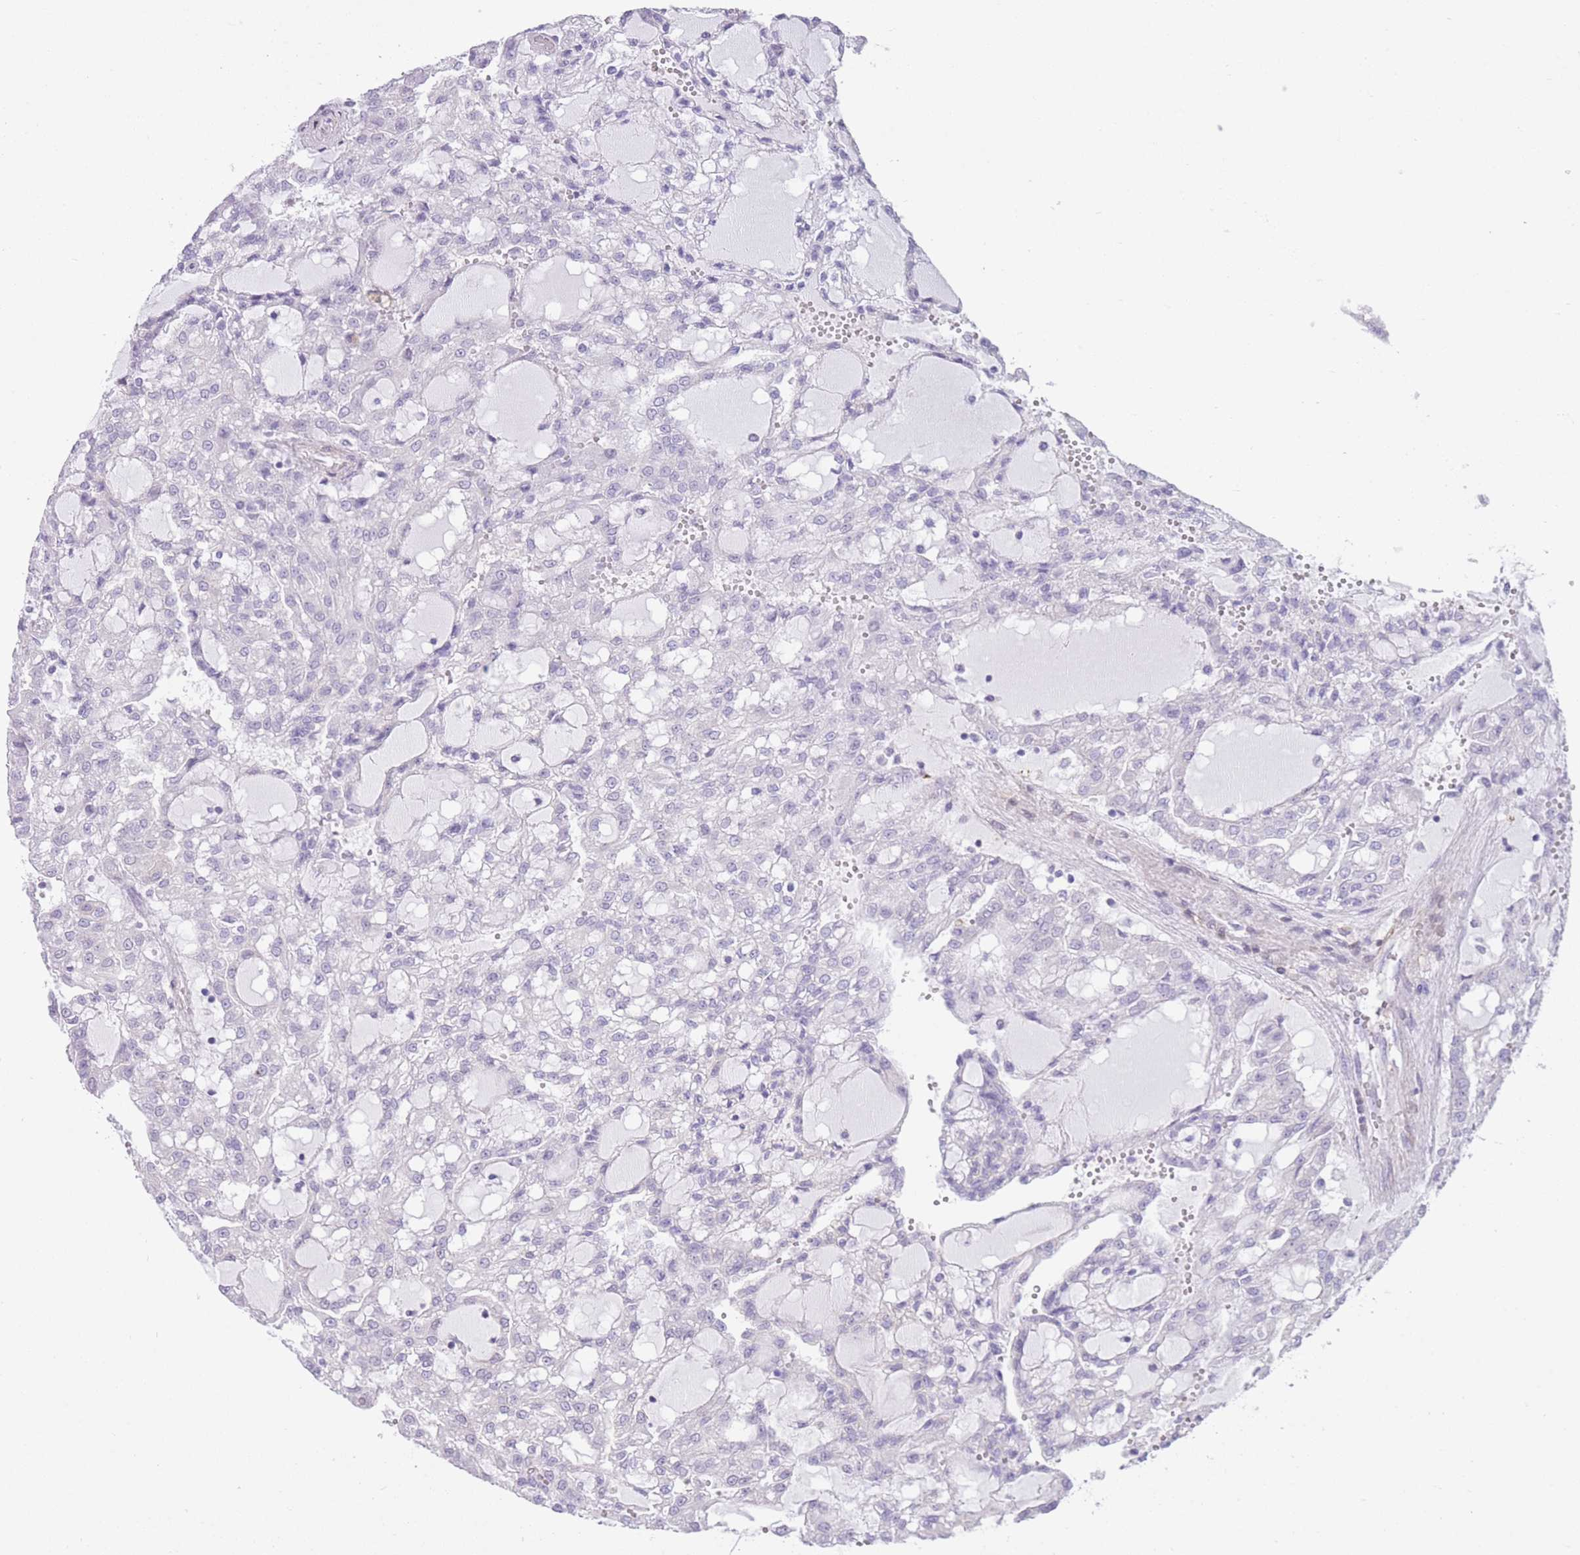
{"staining": {"intensity": "negative", "quantity": "none", "location": "none"}, "tissue": "renal cancer", "cell_type": "Tumor cells", "image_type": "cancer", "snomed": [{"axis": "morphology", "description": "Adenocarcinoma, NOS"}, {"axis": "topography", "description": "Kidney"}], "caption": "Tumor cells show no significant protein positivity in renal adenocarcinoma. (IHC, brightfield microscopy, high magnification).", "gene": "OR11H12", "patient": {"sex": "male", "age": 63}}